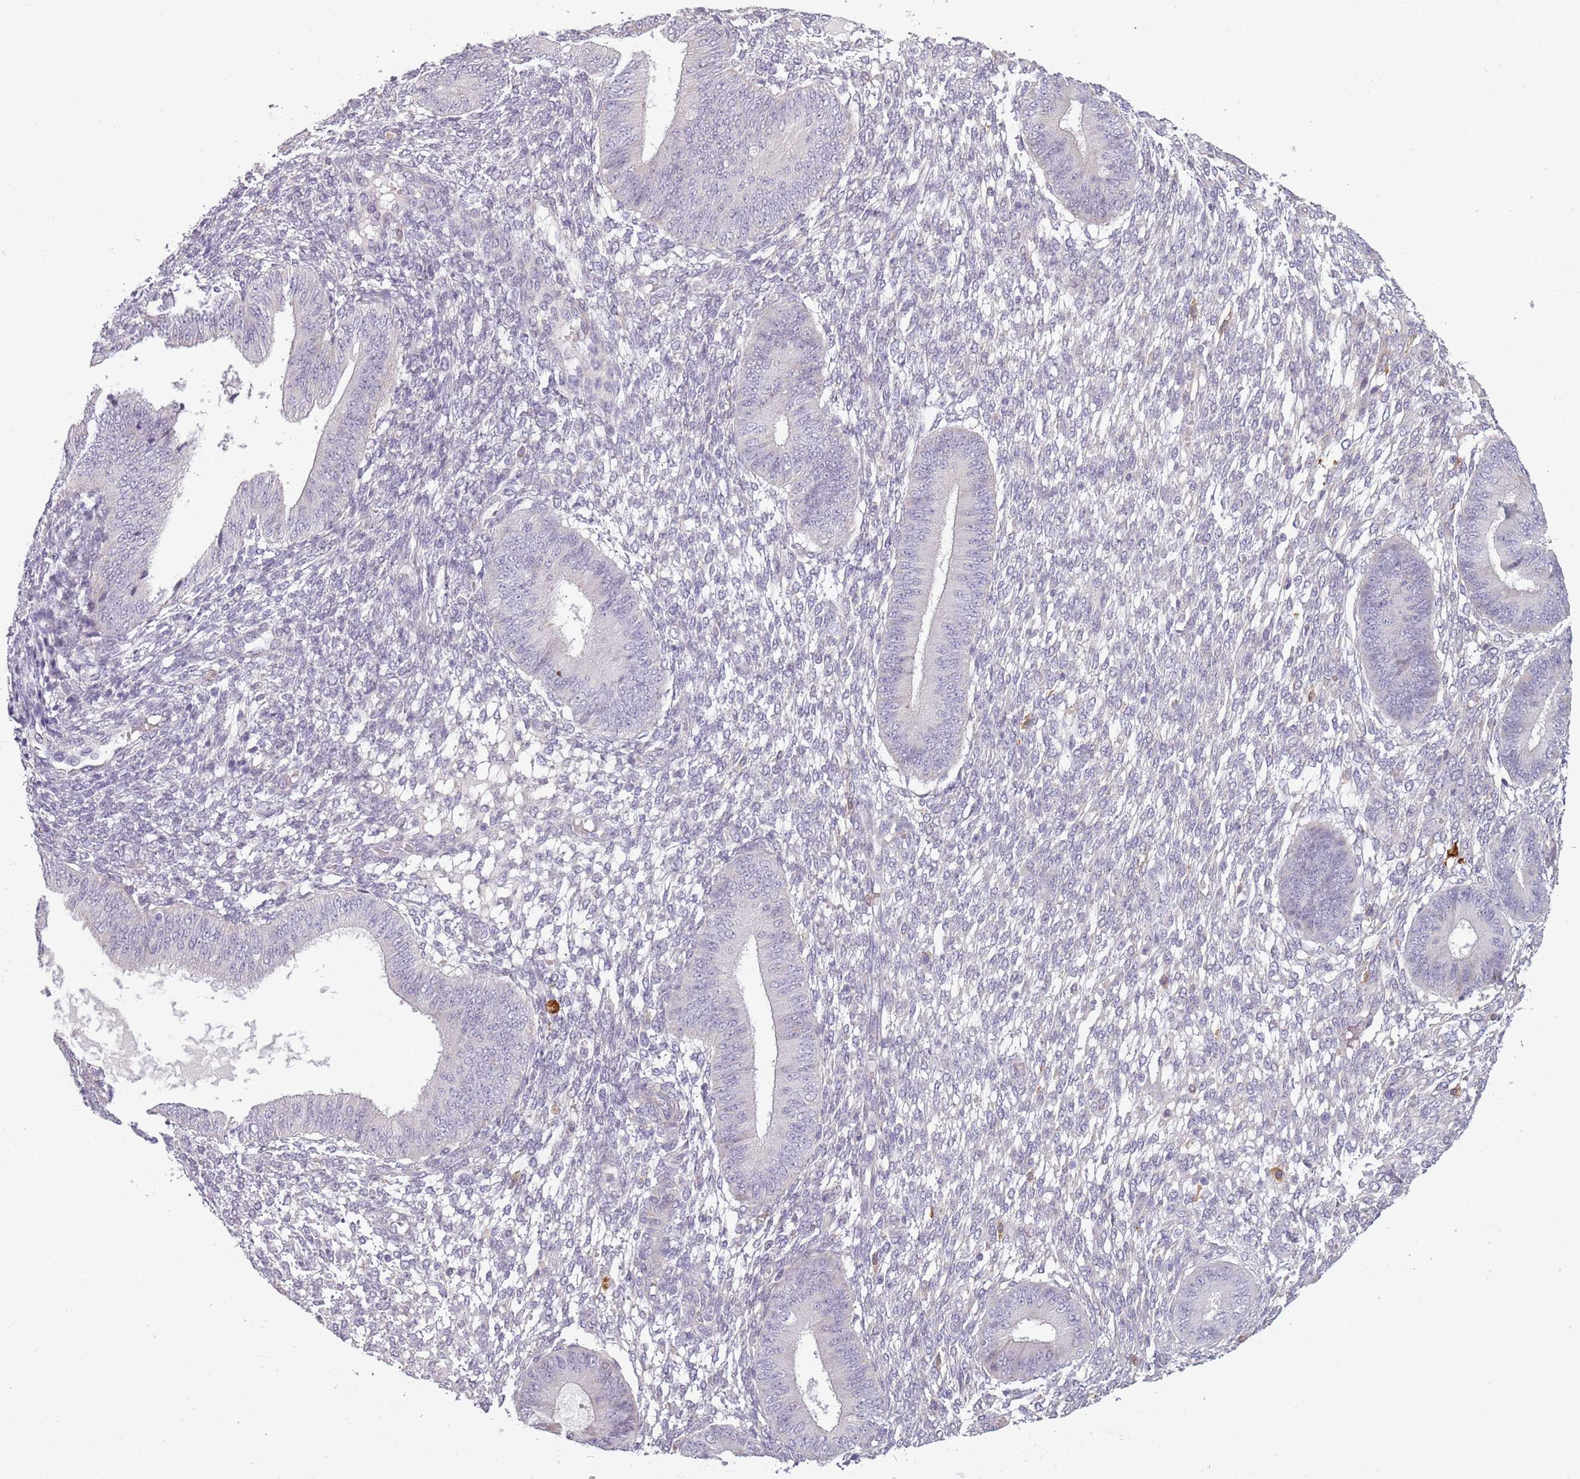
{"staining": {"intensity": "negative", "quantity": "none", "location": "none"}, "tissue": "endometrium", "cell_type": "Cells in endometrial stroma", "image_type": "normal", "snomed": [{"axis": "morphology", "description": "Normal tissue, NOS"}, {"axis": "topography", "description": "Endometrium"}], "caption": "A micrograph of endometrium stained for a protein shows no brown staining in cells in endometrial stroma.", "gene": "CC2D2B", "patient": {"sex": "female", "age": 49}}